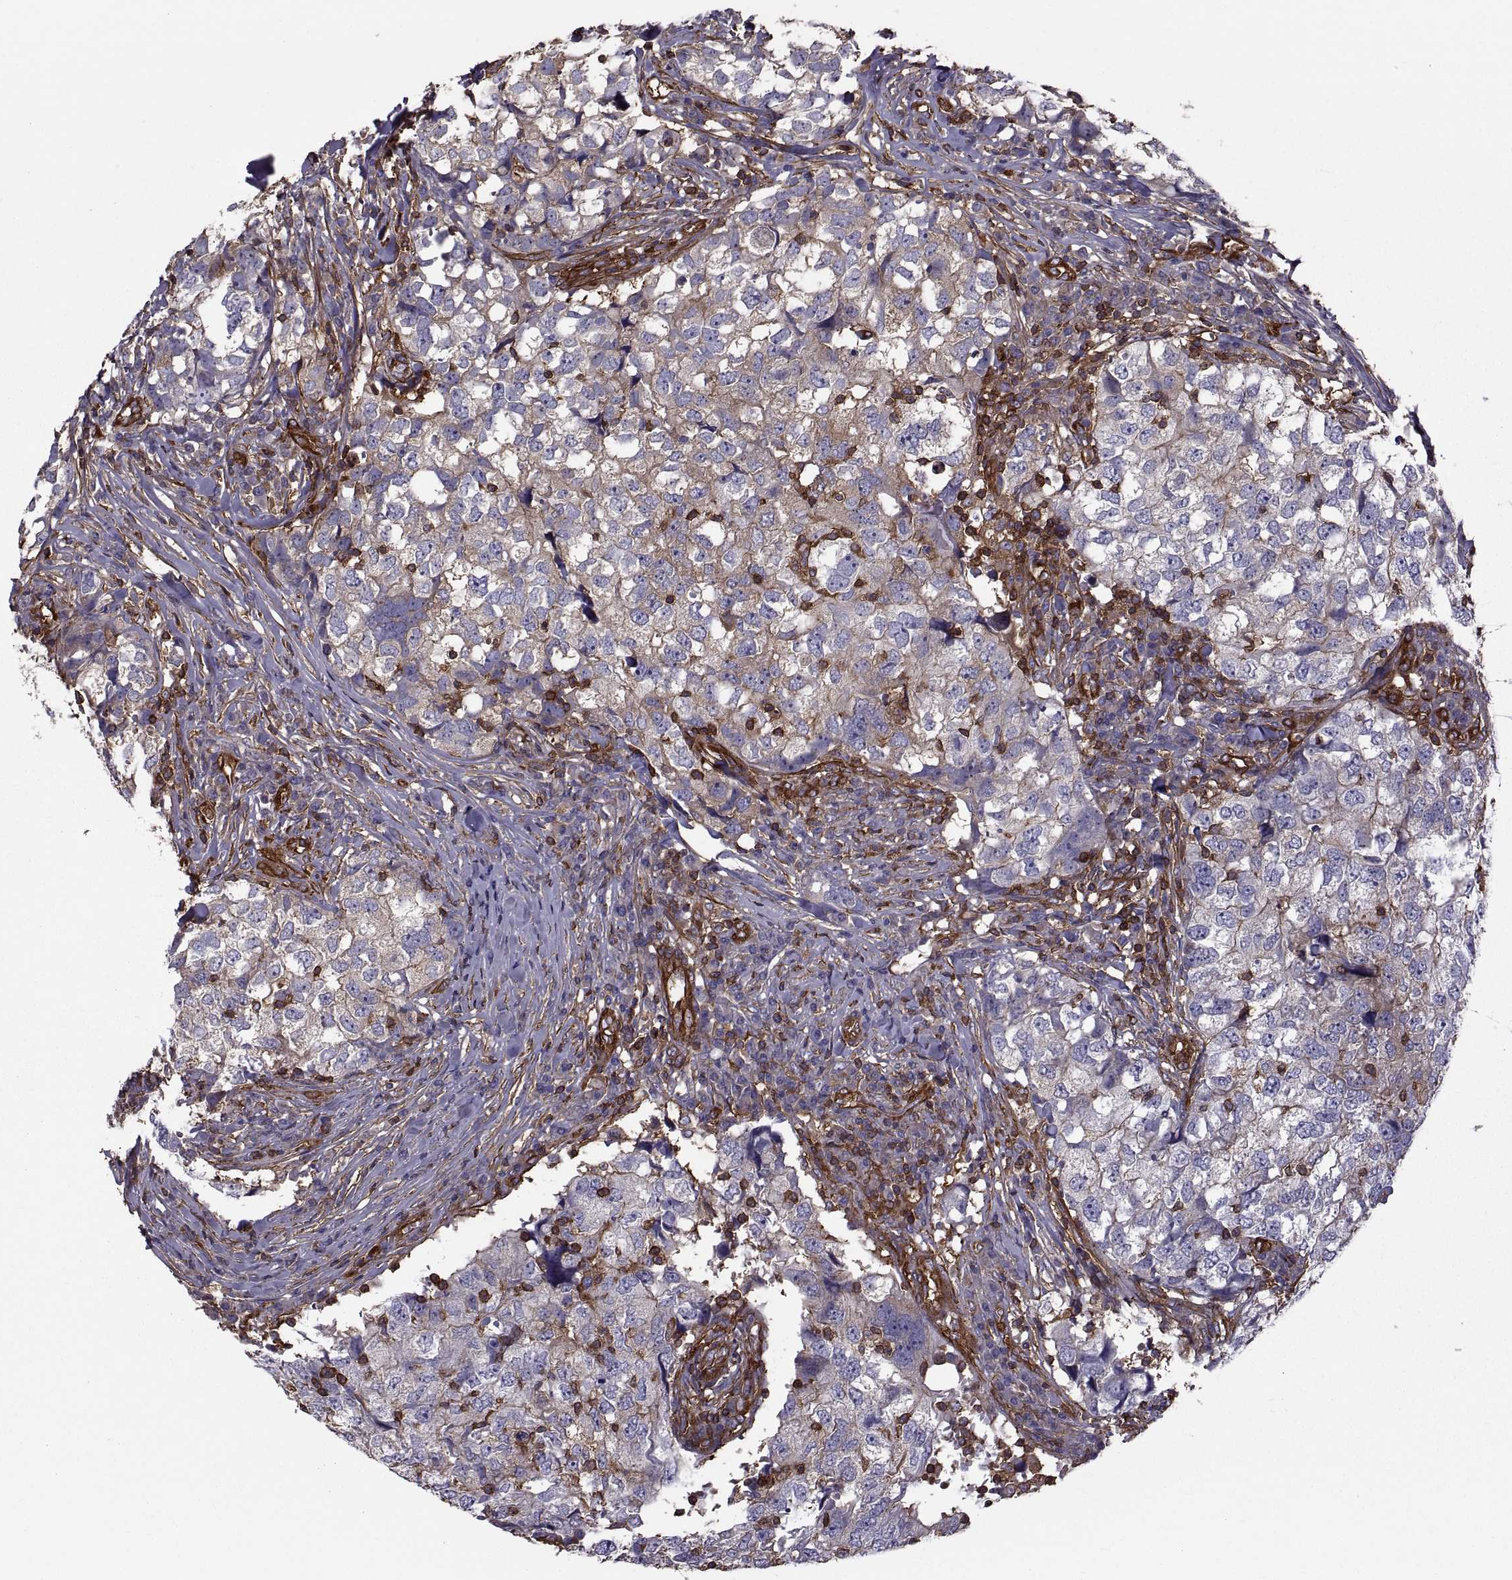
{"staining": {"intensity": "negative", "quantity": "none", "location": "none"}, "tissue": "breast cancer", "cell_type": "Tumor cells", "image_type": "cancer", "snomed": [{"axis": "morphology", "description": "Duct carcinoma"}, {"axis": "topography", "description": "Breast"}], "caption": "High magnification brightfield microscopy of infiltrating ductal carcinoma (breast) stained with DAB (3,3'-diaminobenzidine) (brown) and counterstained with hematoxylin (blue): tumor cells show no significant expression. The staining is performed using DAB brown chromogen with nuclei counter-stained in using hematoxylin.", "gene": "MYH9", "patient": {"sex": "female", "age": 30}}